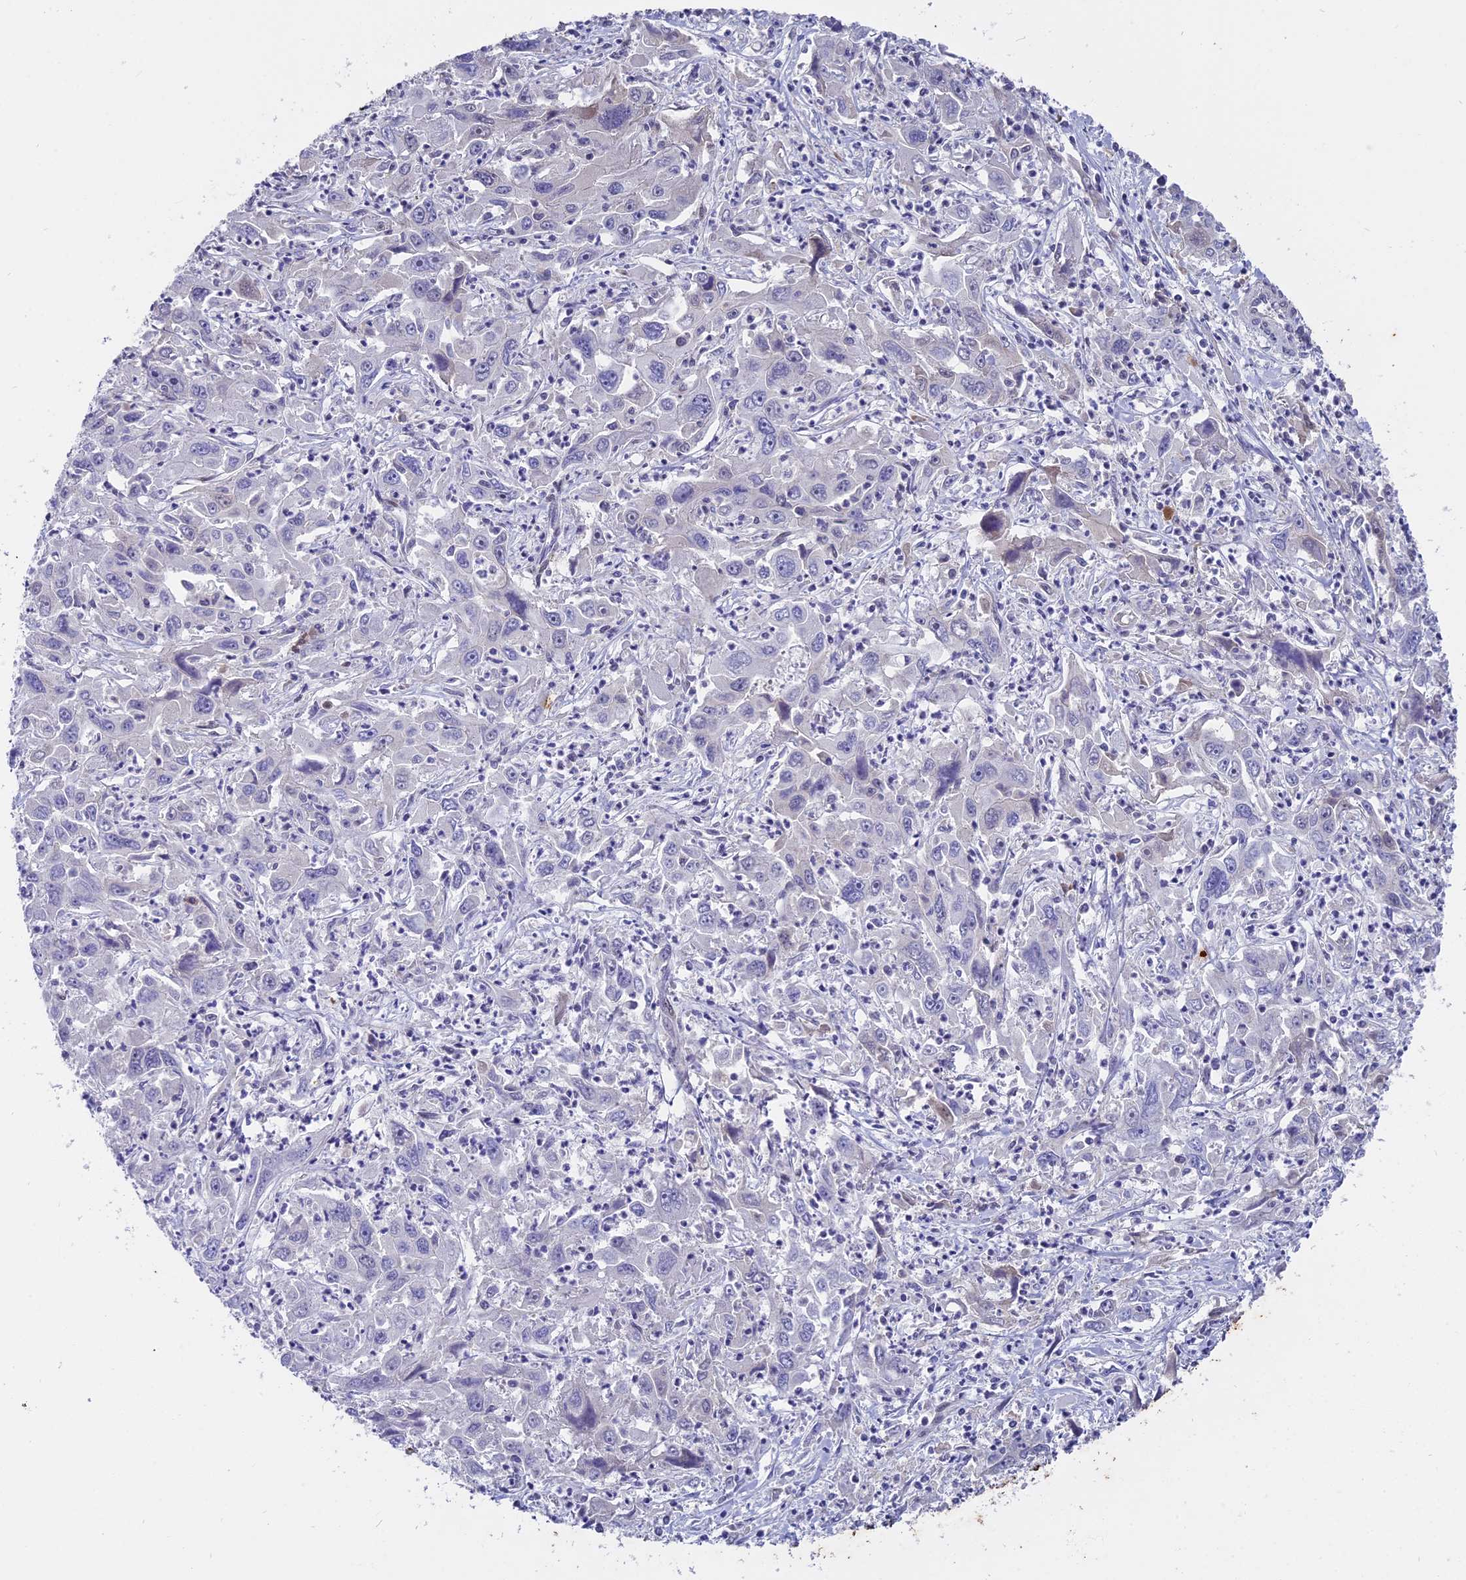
{"staining": {"intensity": "negative", "quantity": "none", "location": "none"}, "tissue": "liver cancer", "cell_type": "Tumor cells", "image_type": "cancer", "snomed": [{"axis": "morphology", "description": "Carcinoma, Hepatocellular, NOS"}, {"axis": "topography", "description": "Liver"}], "caption": "Immunohistochemical staining of human liver hepatocellular carcinoma reveals no significant expression in tumor cells. (DAB immunohistochemistry (IHC) visualized using brightfield microscopy, high magnification).", "gene": "PYGO1", "patient": {"sex": "male", "age": 63}}